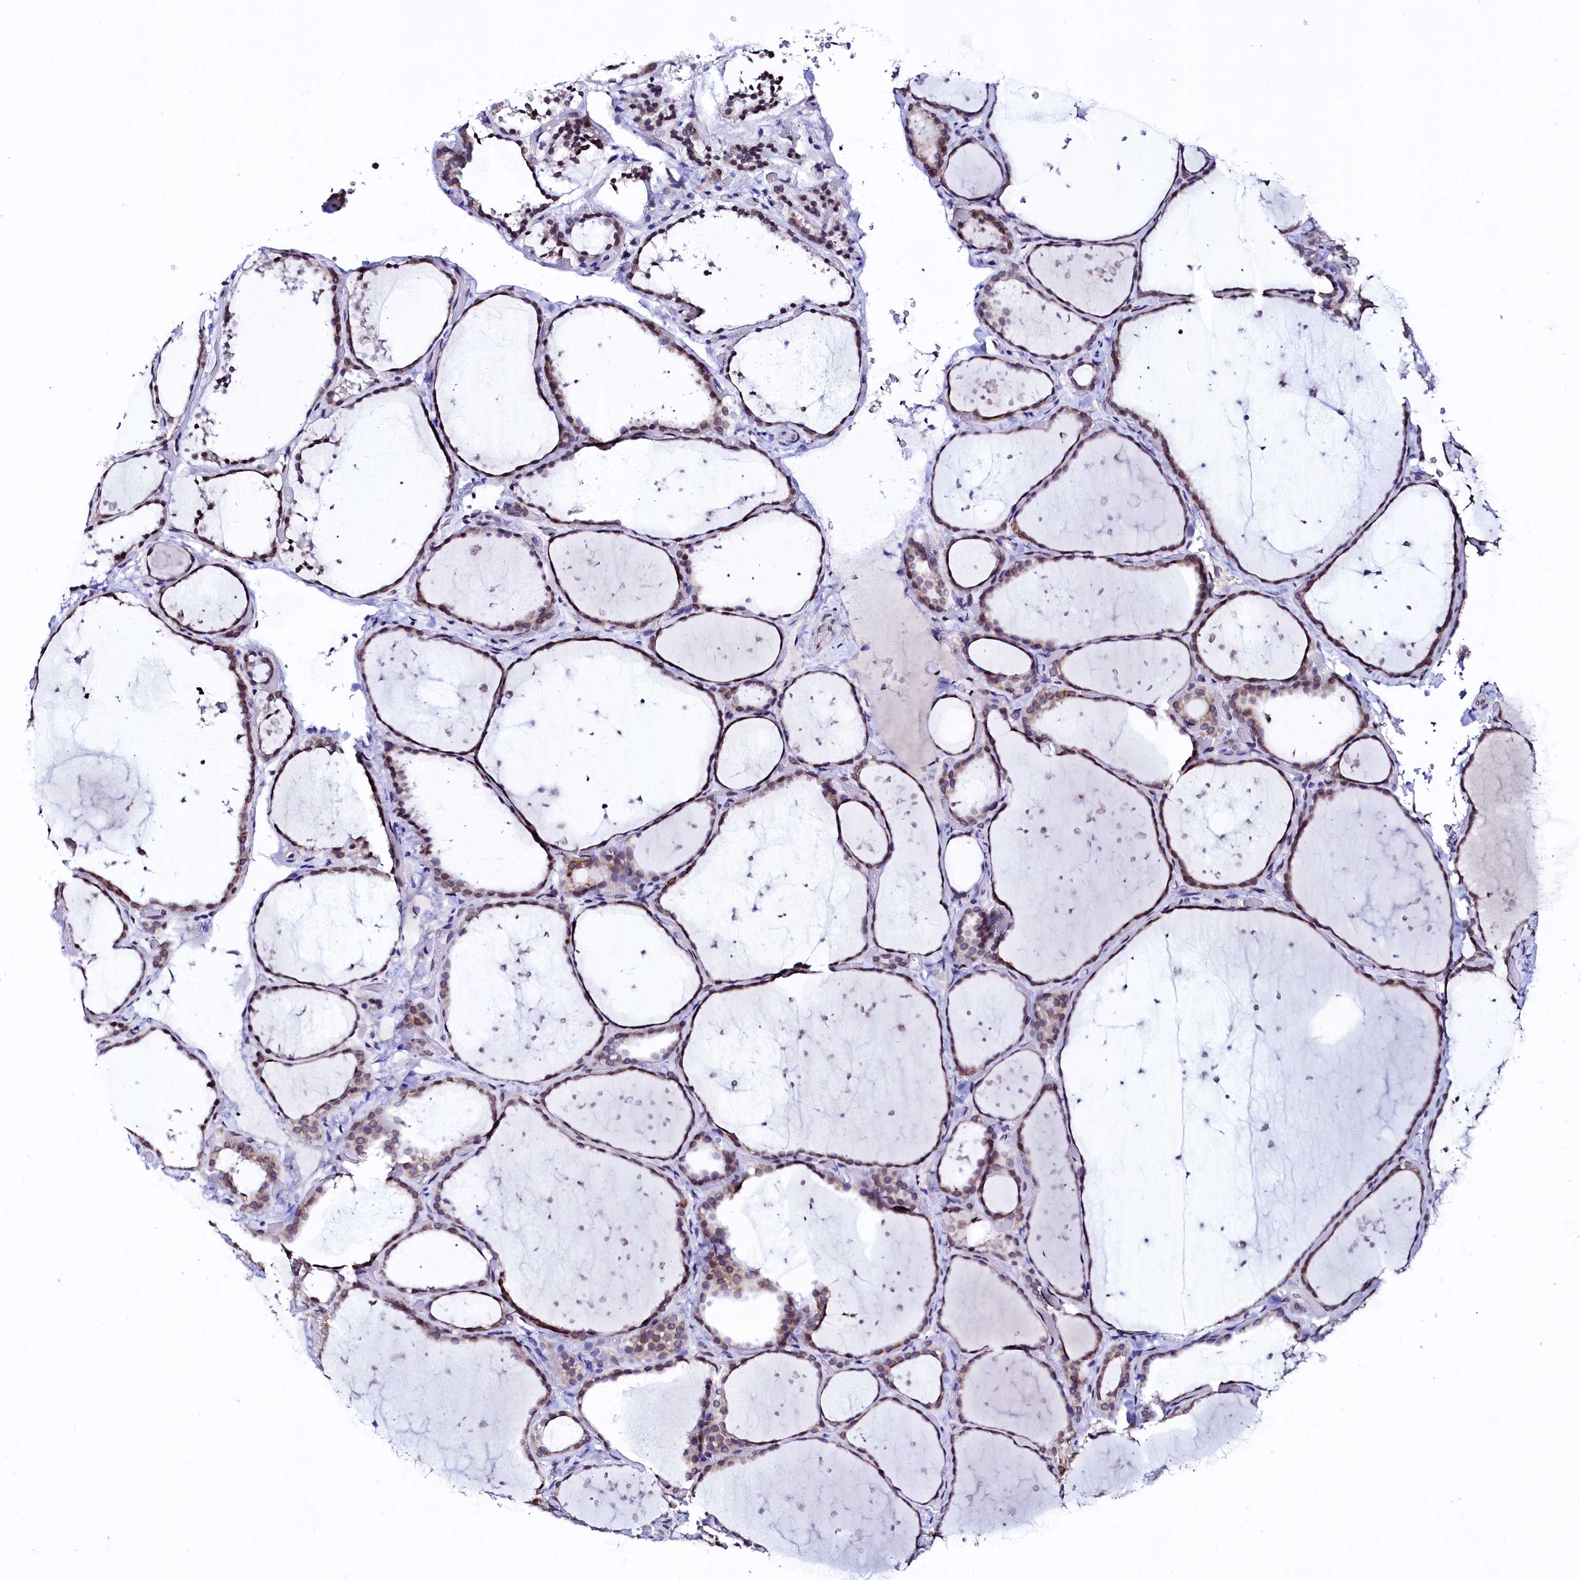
{"staining": {"intensity": "weak", "quantity": ">75%", "location": "cytoplasmic/membranous"}, "tissue": "thyroid gland", "cell_type": "Glandular cells", "image_type": "normal", "snomed": [{"axis": "morphology", "description": "Normal tissue, NOS"}, {"axis": "topography", "description": "Thyroid gland"}], "caption": "Glandular cells reveal low levels of weak cytoplasmic/membranous staining in about >75% of cells in normal human thyroid gland. The staining was performed using DAB, with brown indicating positive protein expression. Nuclei are stained blue with hematoxylin.", "gene": "HAND1", "patient": {"sex": "female", "age": 44}}